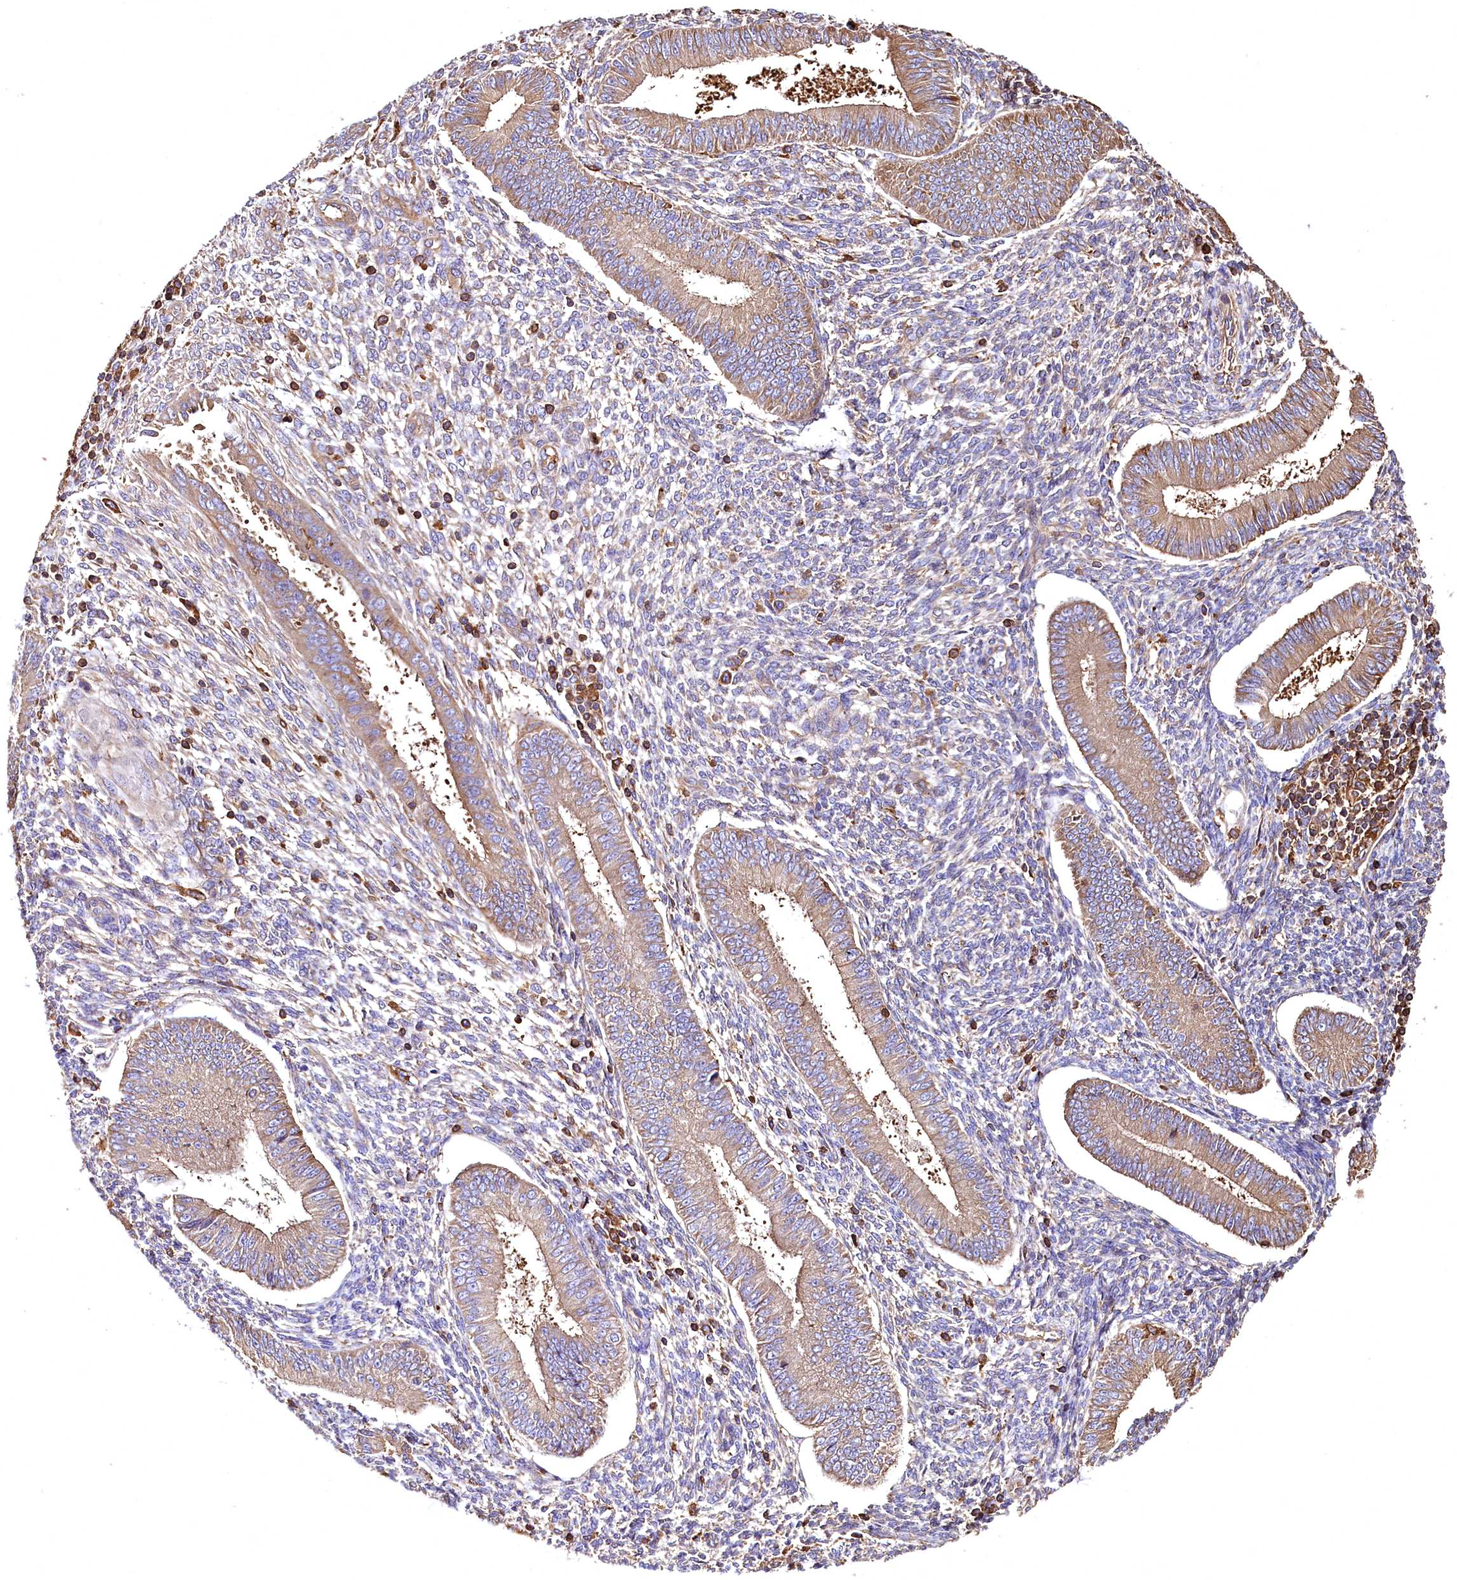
{"staining": {"intensity": "moderate", "quantity": "<25%", "location": "cytoplasmic/membranous"}, "tissue": "endometrium", "cell_type": "Cells in endometrial stroma", "image_type": "normal", "snomed": [{"axis": "morphology", "description": "Normal tissue, NOS"}, {"axis": "topography", "description": "Uterus"}, {"axis": "topography", "description": "Endometrium"}], "caption": "Brown immunohistochemical staining in unremarkable human endometrium shows moderate cytoplasmic/membranous positivity in approximately <25% of cells in endometrial stroma. (DAB (3,3'-diaminobenzidine) IHC, brown staining for protein, blue staining for nuclei).", "gene": "RARS2", "patient": {"sex": "female", "age": 48}}